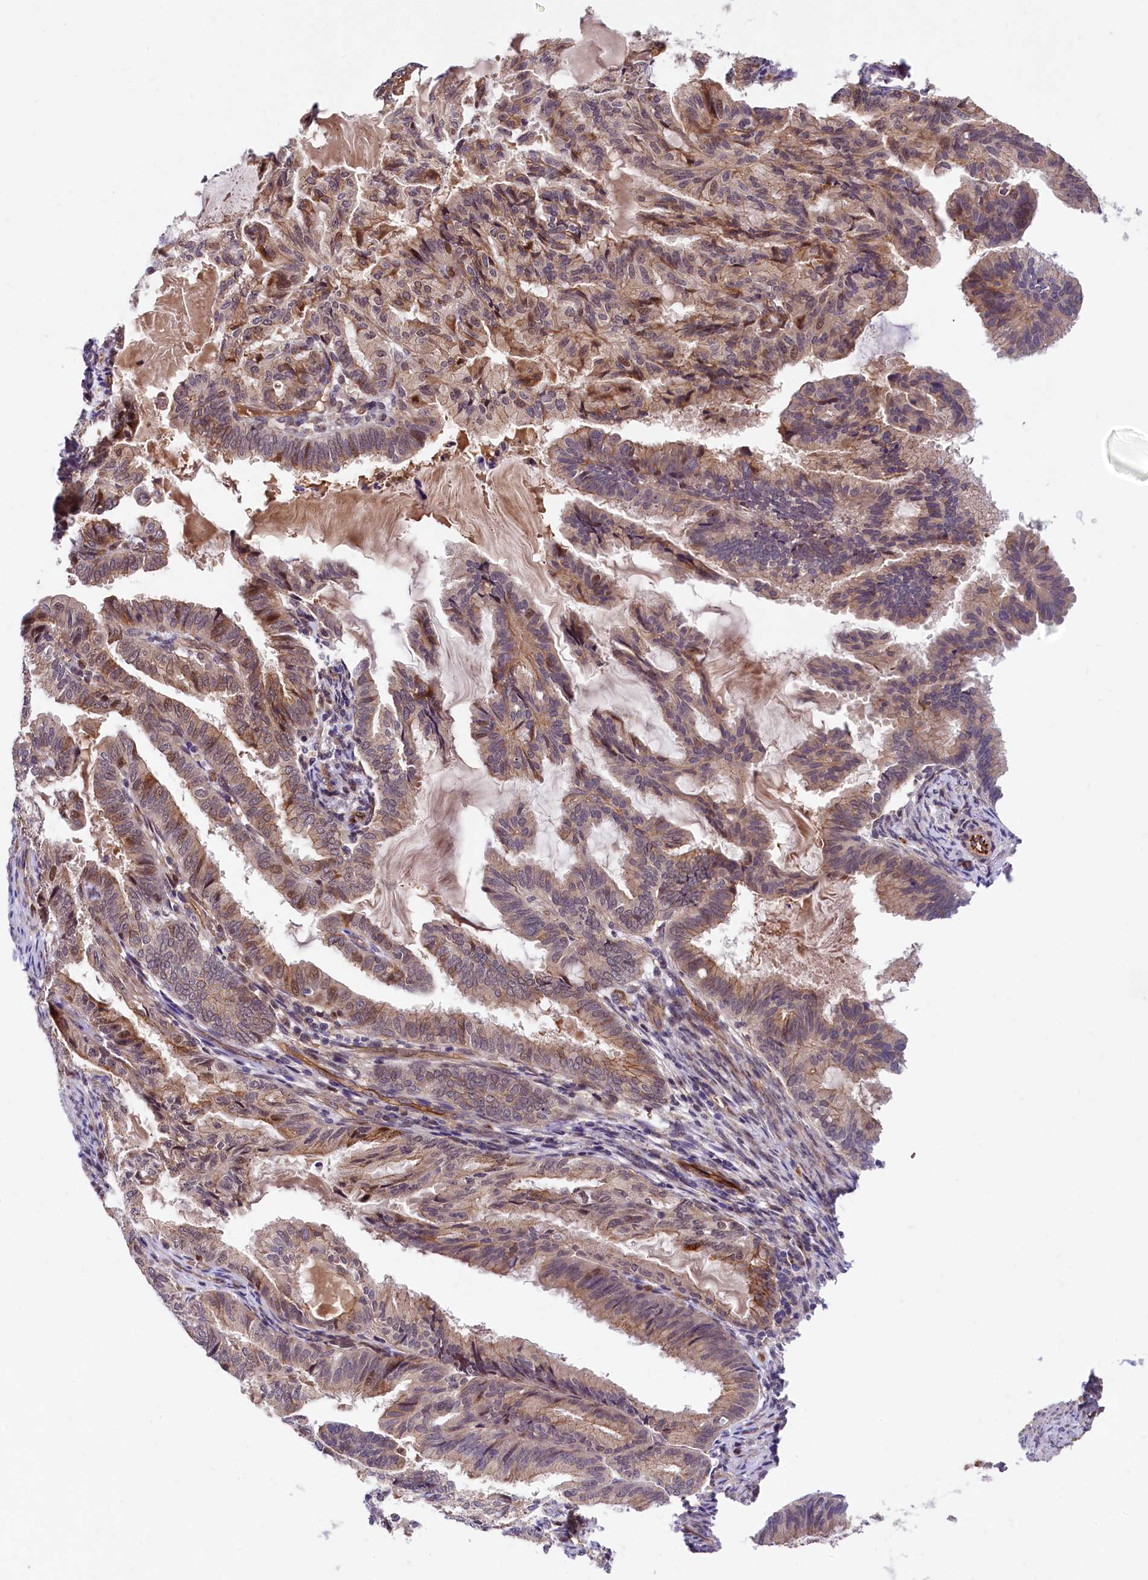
{"staining": {"intensity": "moderate", "quantity": ">75%", "location": "cytoplasmic/membranous,nuclear"}, "tissue": "endometrial cancer", "cell_type": "Tumor cells", "image_type": "cancer", "snomed": [{"axis": "morphology", "description": "Adenocarcinoma, NOS"}, {"axis": "topography", "description": "Endometrium"}], "caption": "Endometrial adenocarcinoma stained for a protein (brown) shows moderate cytoplasmic/membranous and nuclear positive staining in approximately >75% of tumor cells.", "gene": "ARL14EP", "patient": {"sex": "female", "age": 86}}